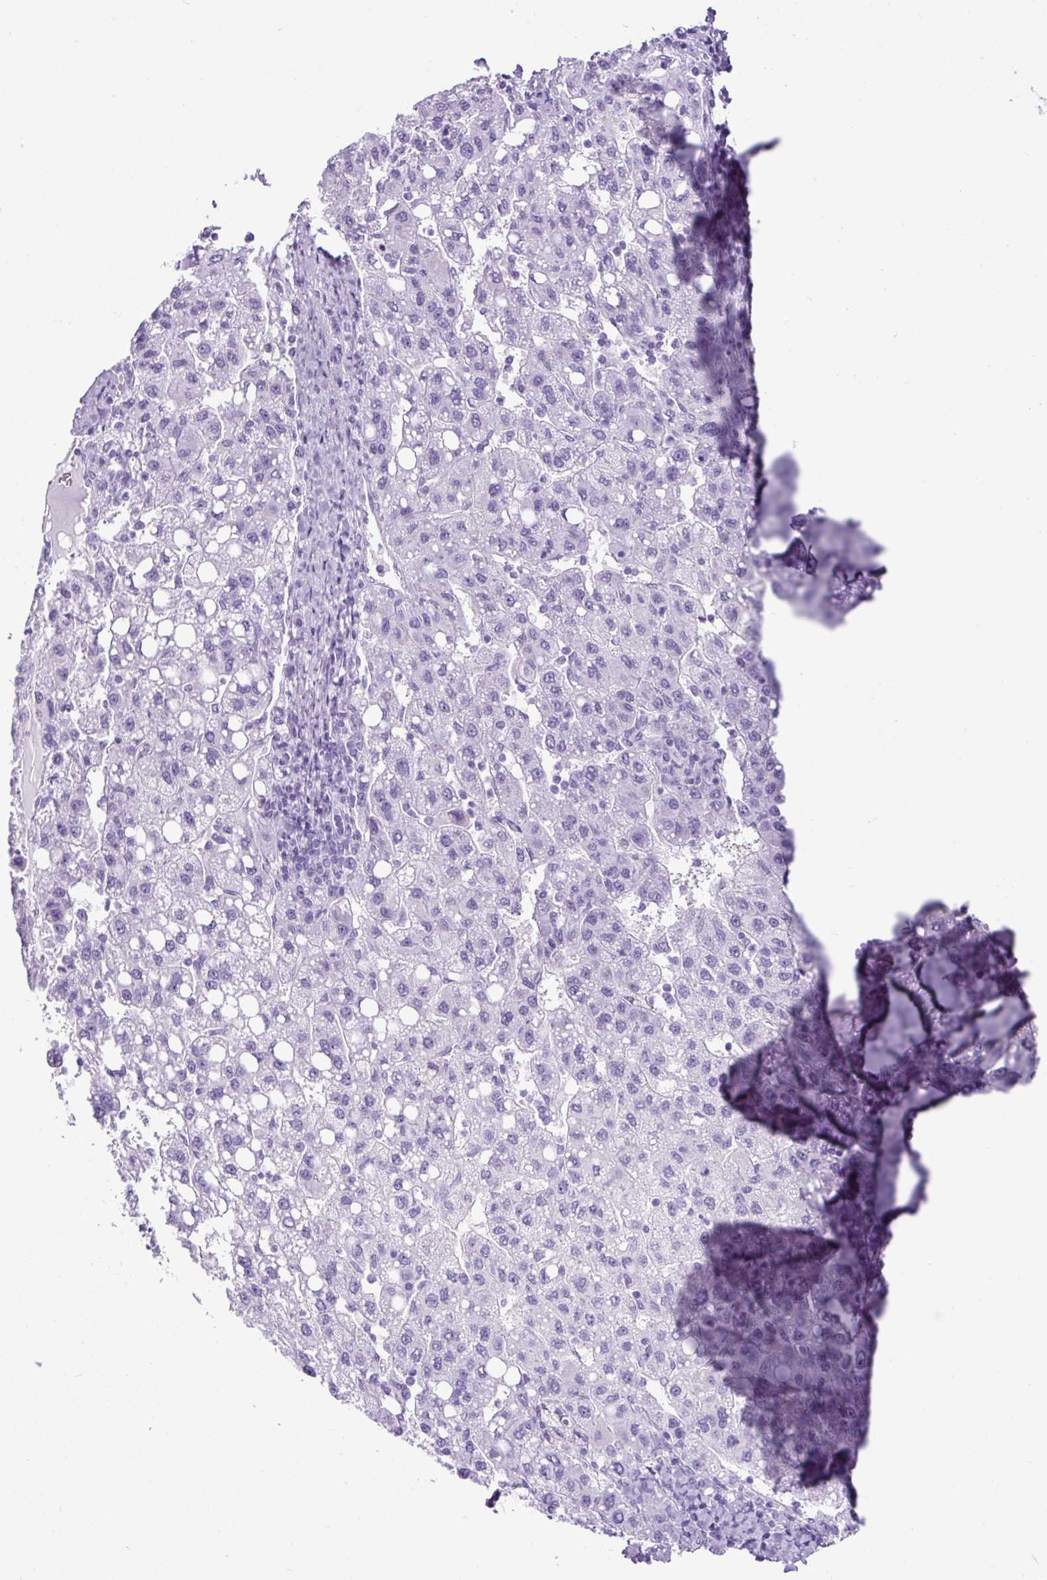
{"staining": {"intensity": "negative", "quantity": "none", "location": "none"}, "tissue": "liver cancer", "cell_type": "Tumor cells", "image_type": "cancer", "snomed": [{"axis": "morphology", "description": "Carcinoma, Hepatocellular, NOS"}, {"axis": "topography", "description": "Liver"}], "caption": "A micrograph of human liver cancer (hepatocellular carcinoma) is negative for staining in tumor cells.", "gene": "CEL", "patient": {"sex": "female", "age": 82}}